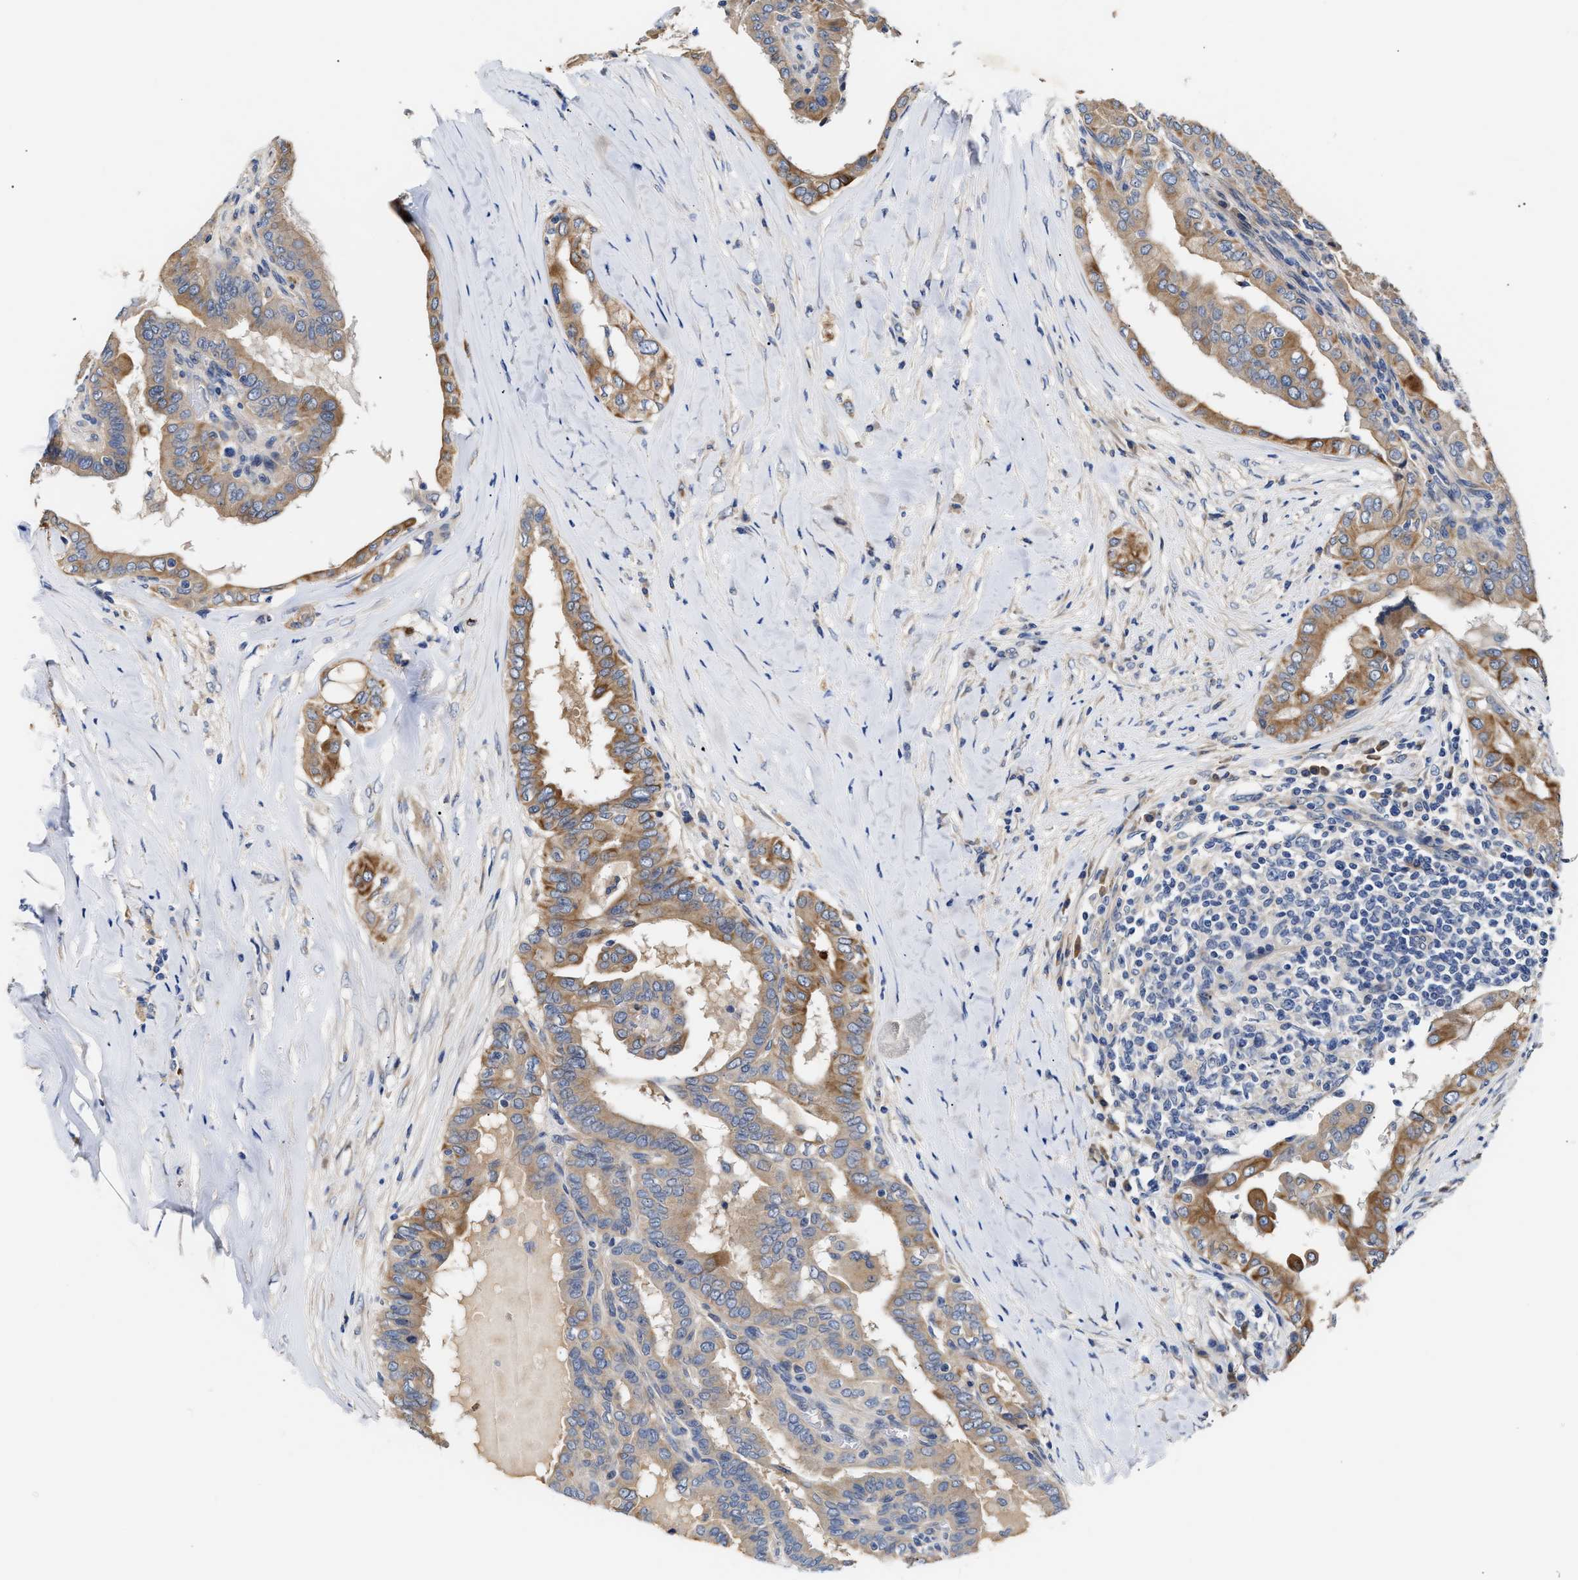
{"staining": {"intensity": "moderate", "quantity": "25%-75%", "location": "cytoplasmic/membranous"}, "tissue": "thyroid cancer", "cell_type": "Tumor cells", "image_type": "cancer", "snomed": [{"axis": "morphology", "description": "Papillary adenocarcinoma, NOS"}, {"axis": "topography", "description": "Thyroid gland"}], "caption": "A micrograph of thyroid cancer stained for a protein shows moderate cytoplasmic/membranous brown staining in tumor cells. (Brightfield microscopy of DAB IHC at high magnification).", "gene": "CCDC146", "patient": {"sex": "male", "age": 33}}